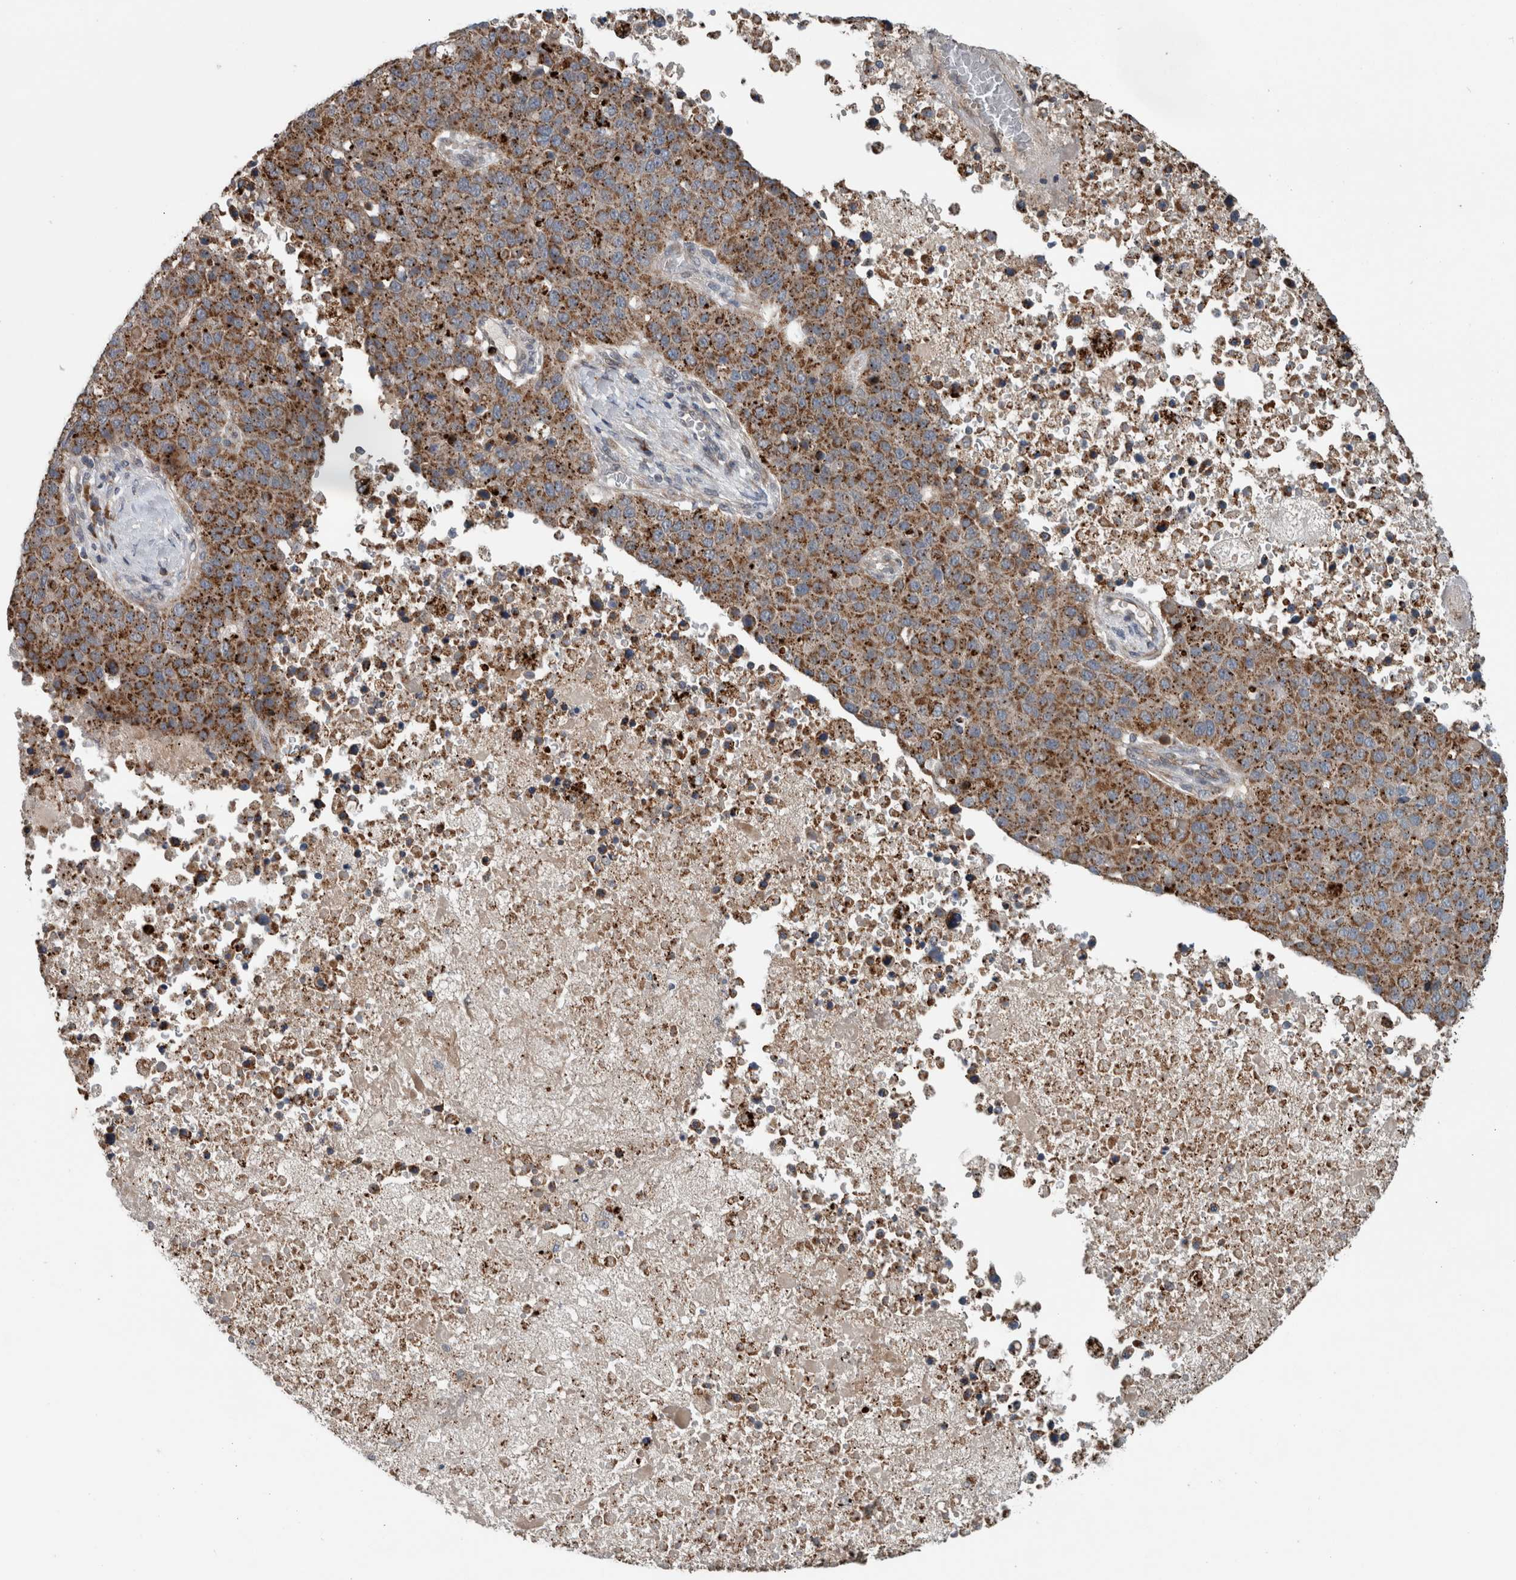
{"staining": {"intensity": "strong", "quantity": ">75%", "location": "cytoplasmic/membranous"}, "tissue": "pancreatic cancer", "cell_type": "Tumor cells", "image_type": "cancer", "snomed": [{"axis": "morphology", "description": "Adenocarcinoma, NOS"}, {"axis": "topography", "description": "Pancreas"}], "caption": "An image of adenocarcinoma (pancreatic) stained for a protein reveals strong cytoplasmic/membranous brown staining in tumor cells.", "gene": "GBA2", "patient": {"sex": "female", "age": 61}}